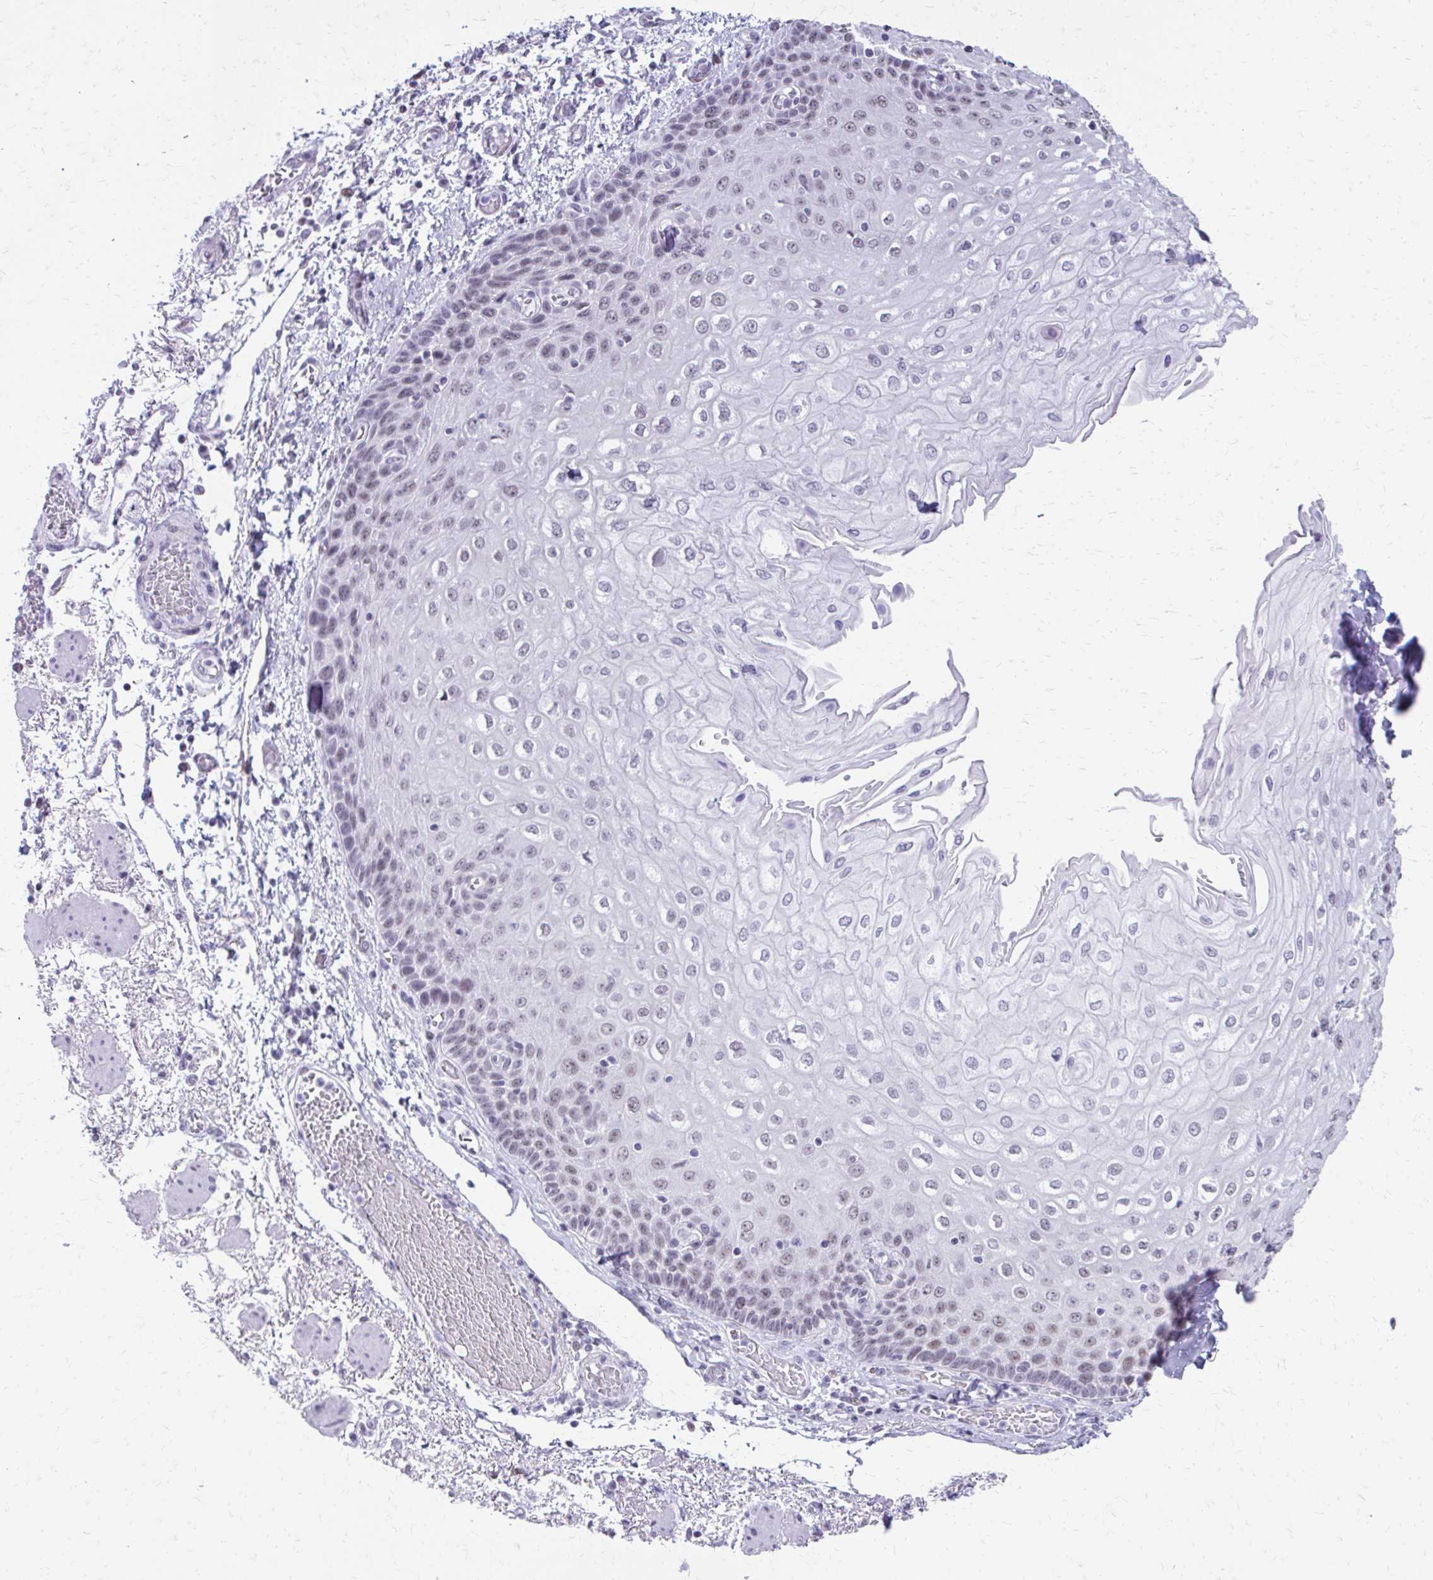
{"staining": {"intensity": "weak", "quantity": "25%-75%", "location": "nuclear"}, "tissue": "esophagus", "cell_type": "Squamous epithelial cells", "image_type": "normal", "snomed": [{"axis": "morphology", "description": "Normal tissue, NOS"}, {"axis": "morphology", "description": "Adenocarcinoma, NOS"}, {"axis": "topography", "description": "Esophagus"}], "caption": "Protein staining shows weak nuclear positivity in about 25%-75% of squamous epithelial cells in normal esophagus.", "gene": "SS18", "patient": {"sex": "male", "age": 81}}